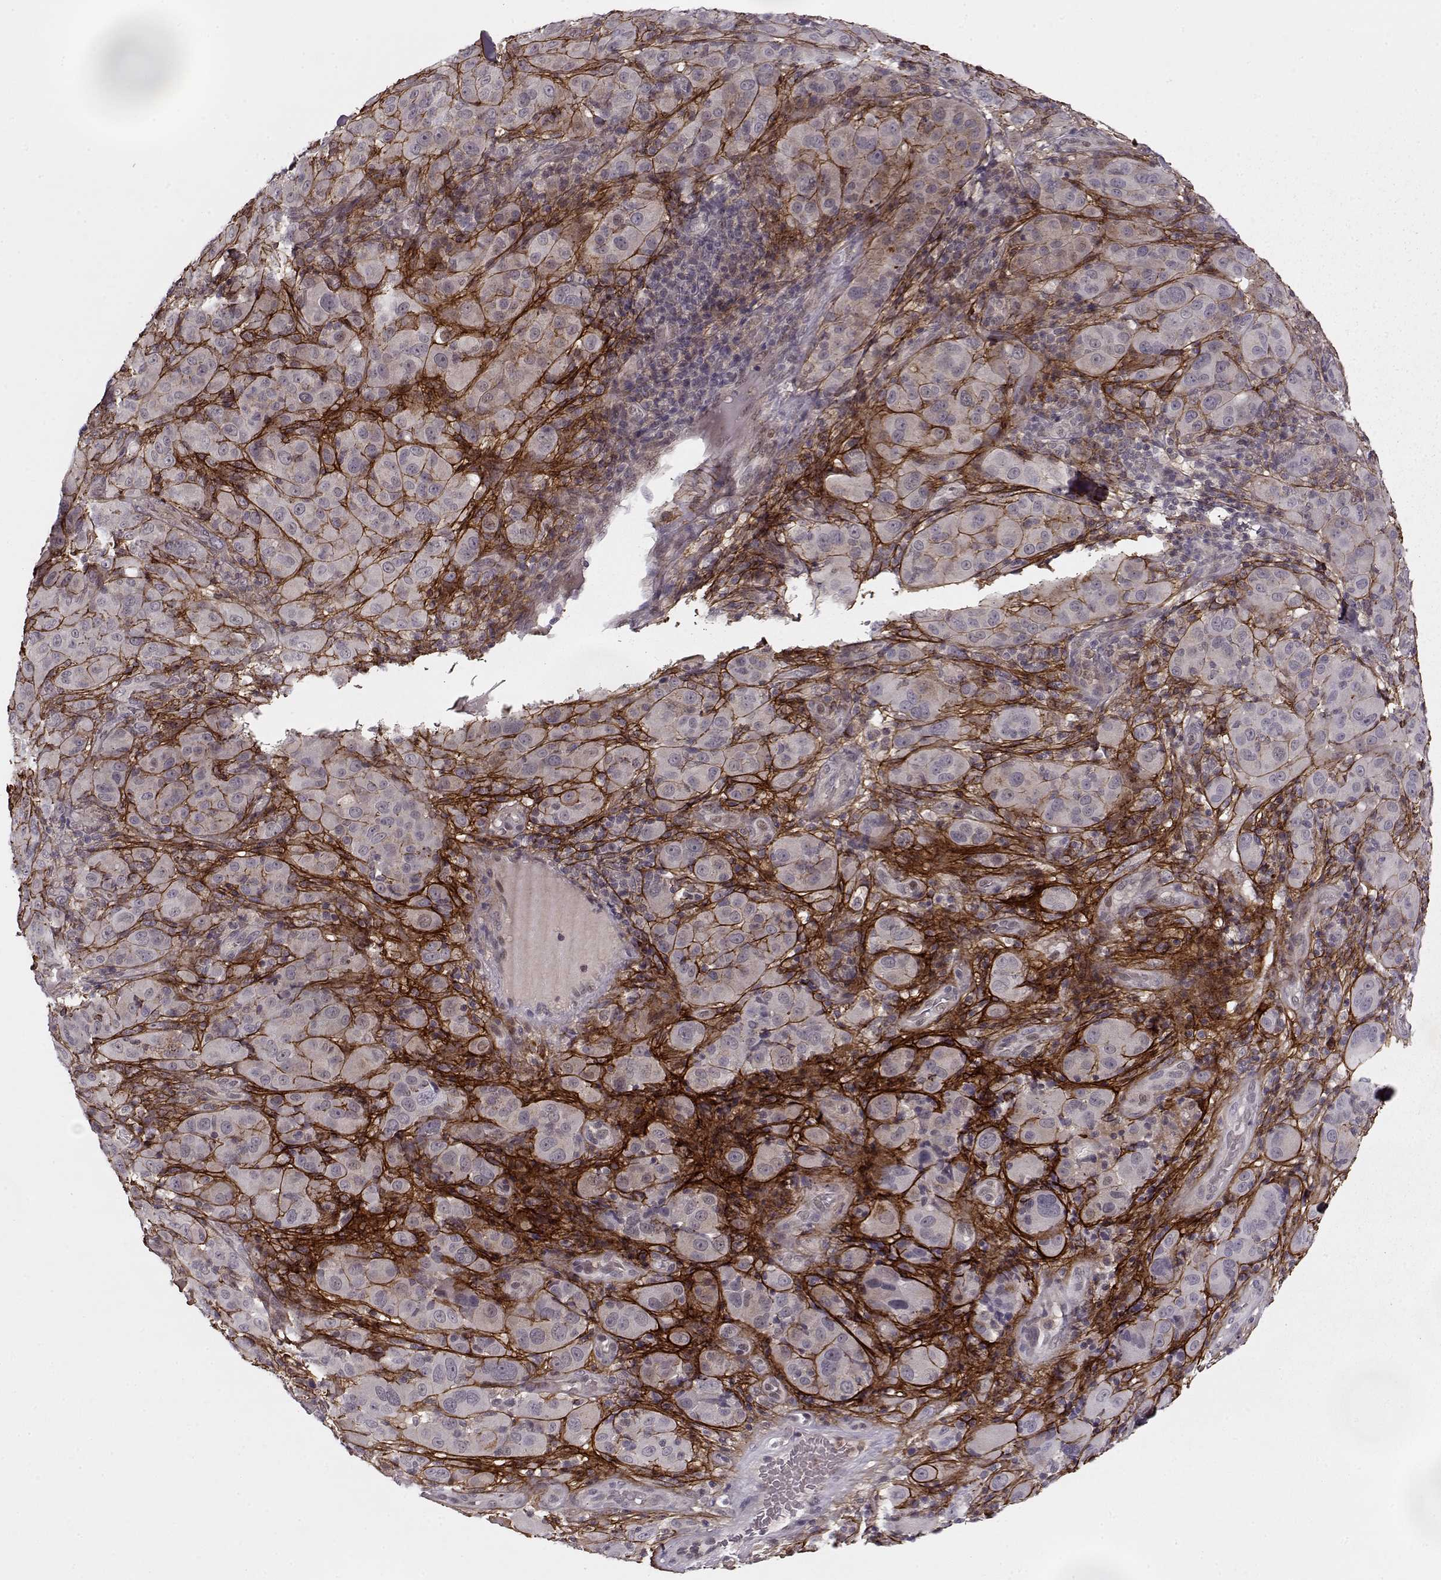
{"staining": {"intensity": "strong", "quantity": "25%-75%", "location": "cytoplasmic/membranous"}, "tissue": "melanoma", "cell_type": "Tumor cells", "image_type": "cancer", "snomed": [{"axis": "morphology", "description": "Malignant melanoma, NOS"}, {"axis": "topography", "description": "Skin"}], "caption": "Brown immunohistochemical staining in human melanoma shows strong cytoplasmic/membranous staining in approximately 25%-75% of tumor cells.", "gene": "DENND4B", "patient": {"sex": "female", "age": 87}}